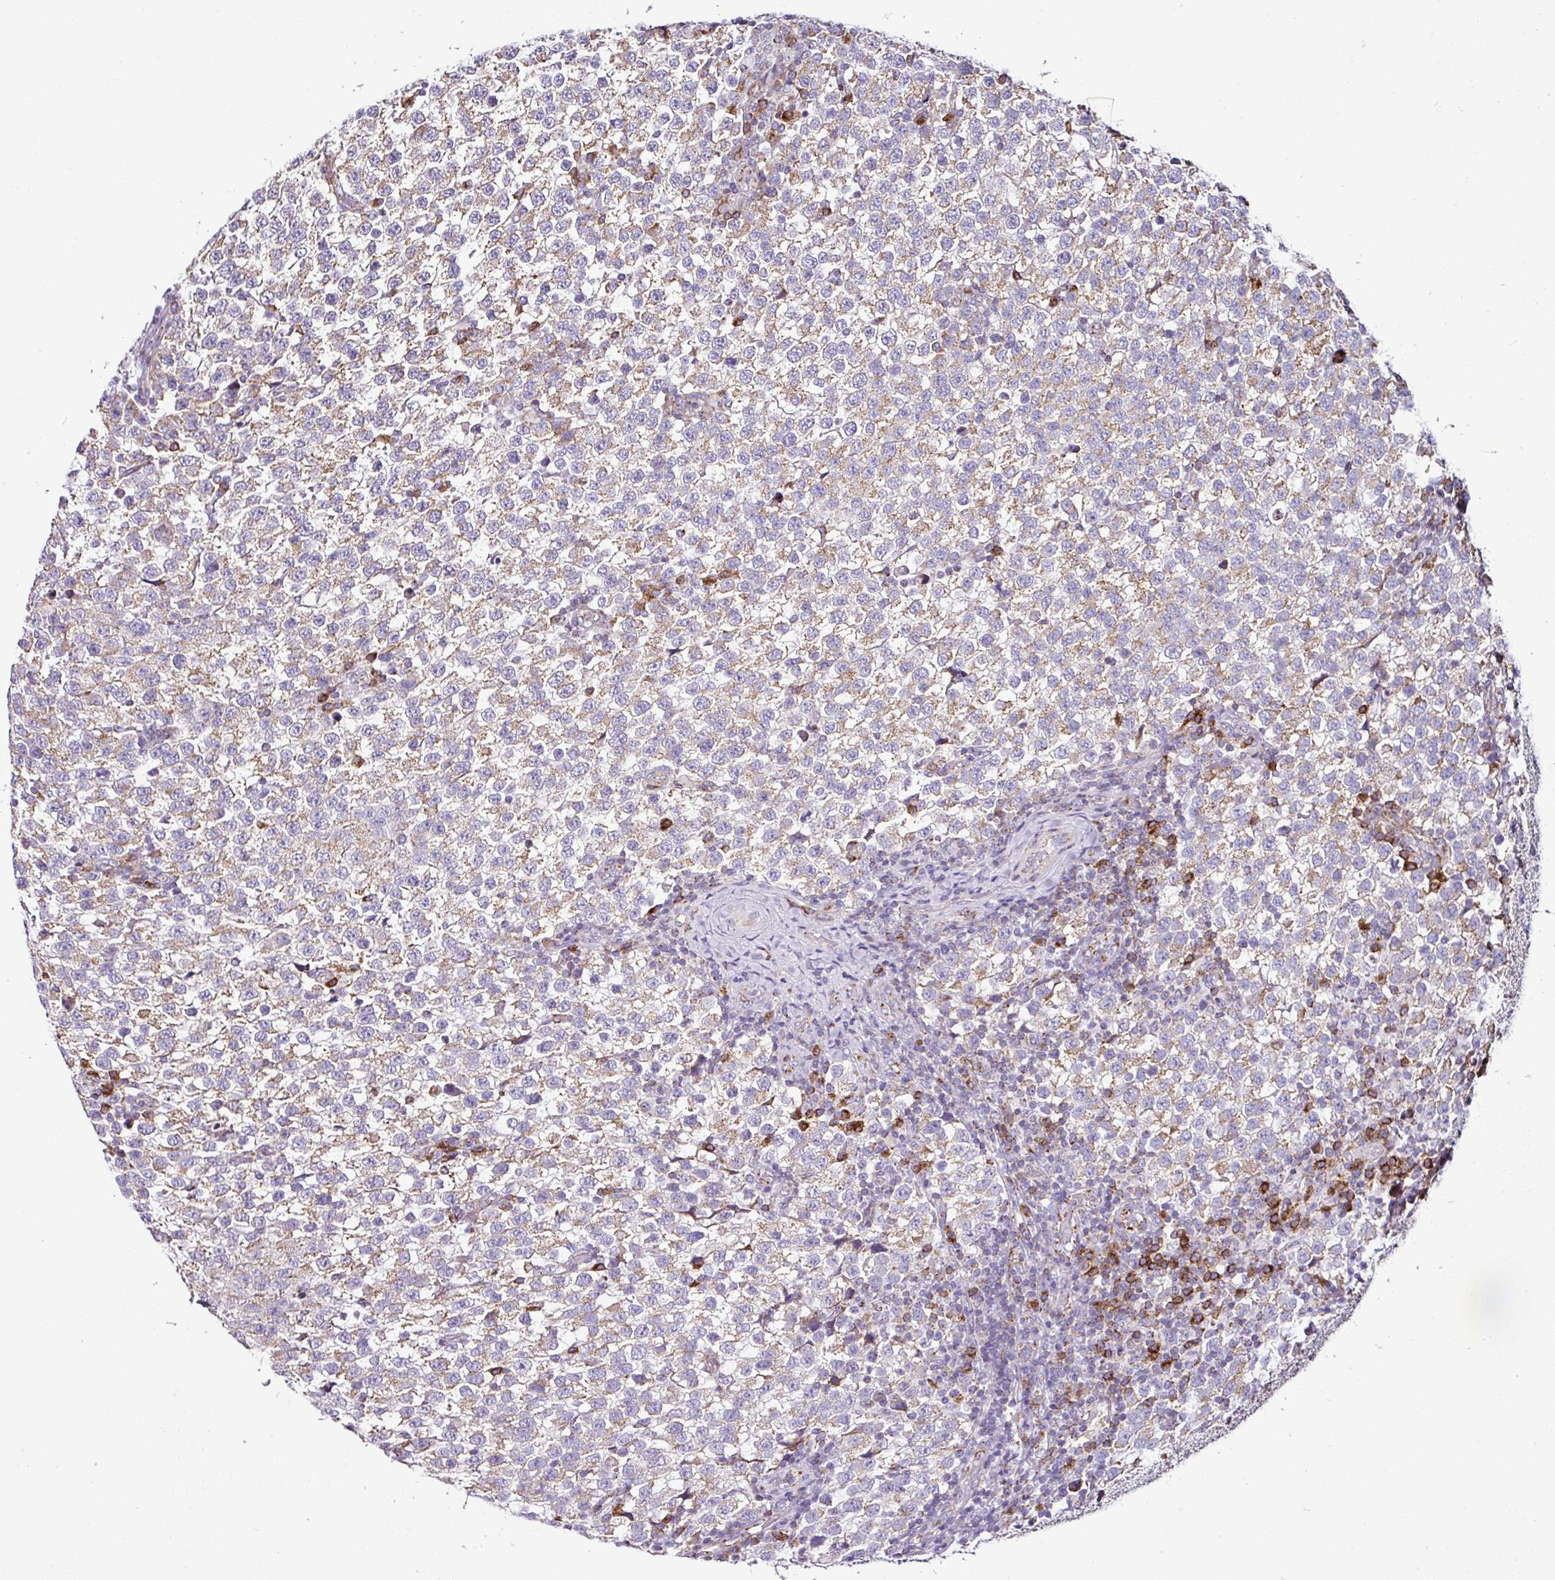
{"staining": {"intensity": "weak", "quantity": "25%-75%", "location": "cytoplasmic/membranous"}, "tissue": "testis cancer", "cell_type": "Tumor cells", "image_type": "cancer", "snomed": [{"axis": "morphology", "description": "Seminoma, NOS"}, {"axis": "topography", "description": "Testis"}], "caption": "The immunohistochemical stain labels weak cytoplasmic/membranous expression in tumor cells of seminoma (testis) tissue. (Brightfield microscopy of DAB IHC at high magnification).", "gene": "DPAGT1", "patient": {"sex": "male", "age": 34}}